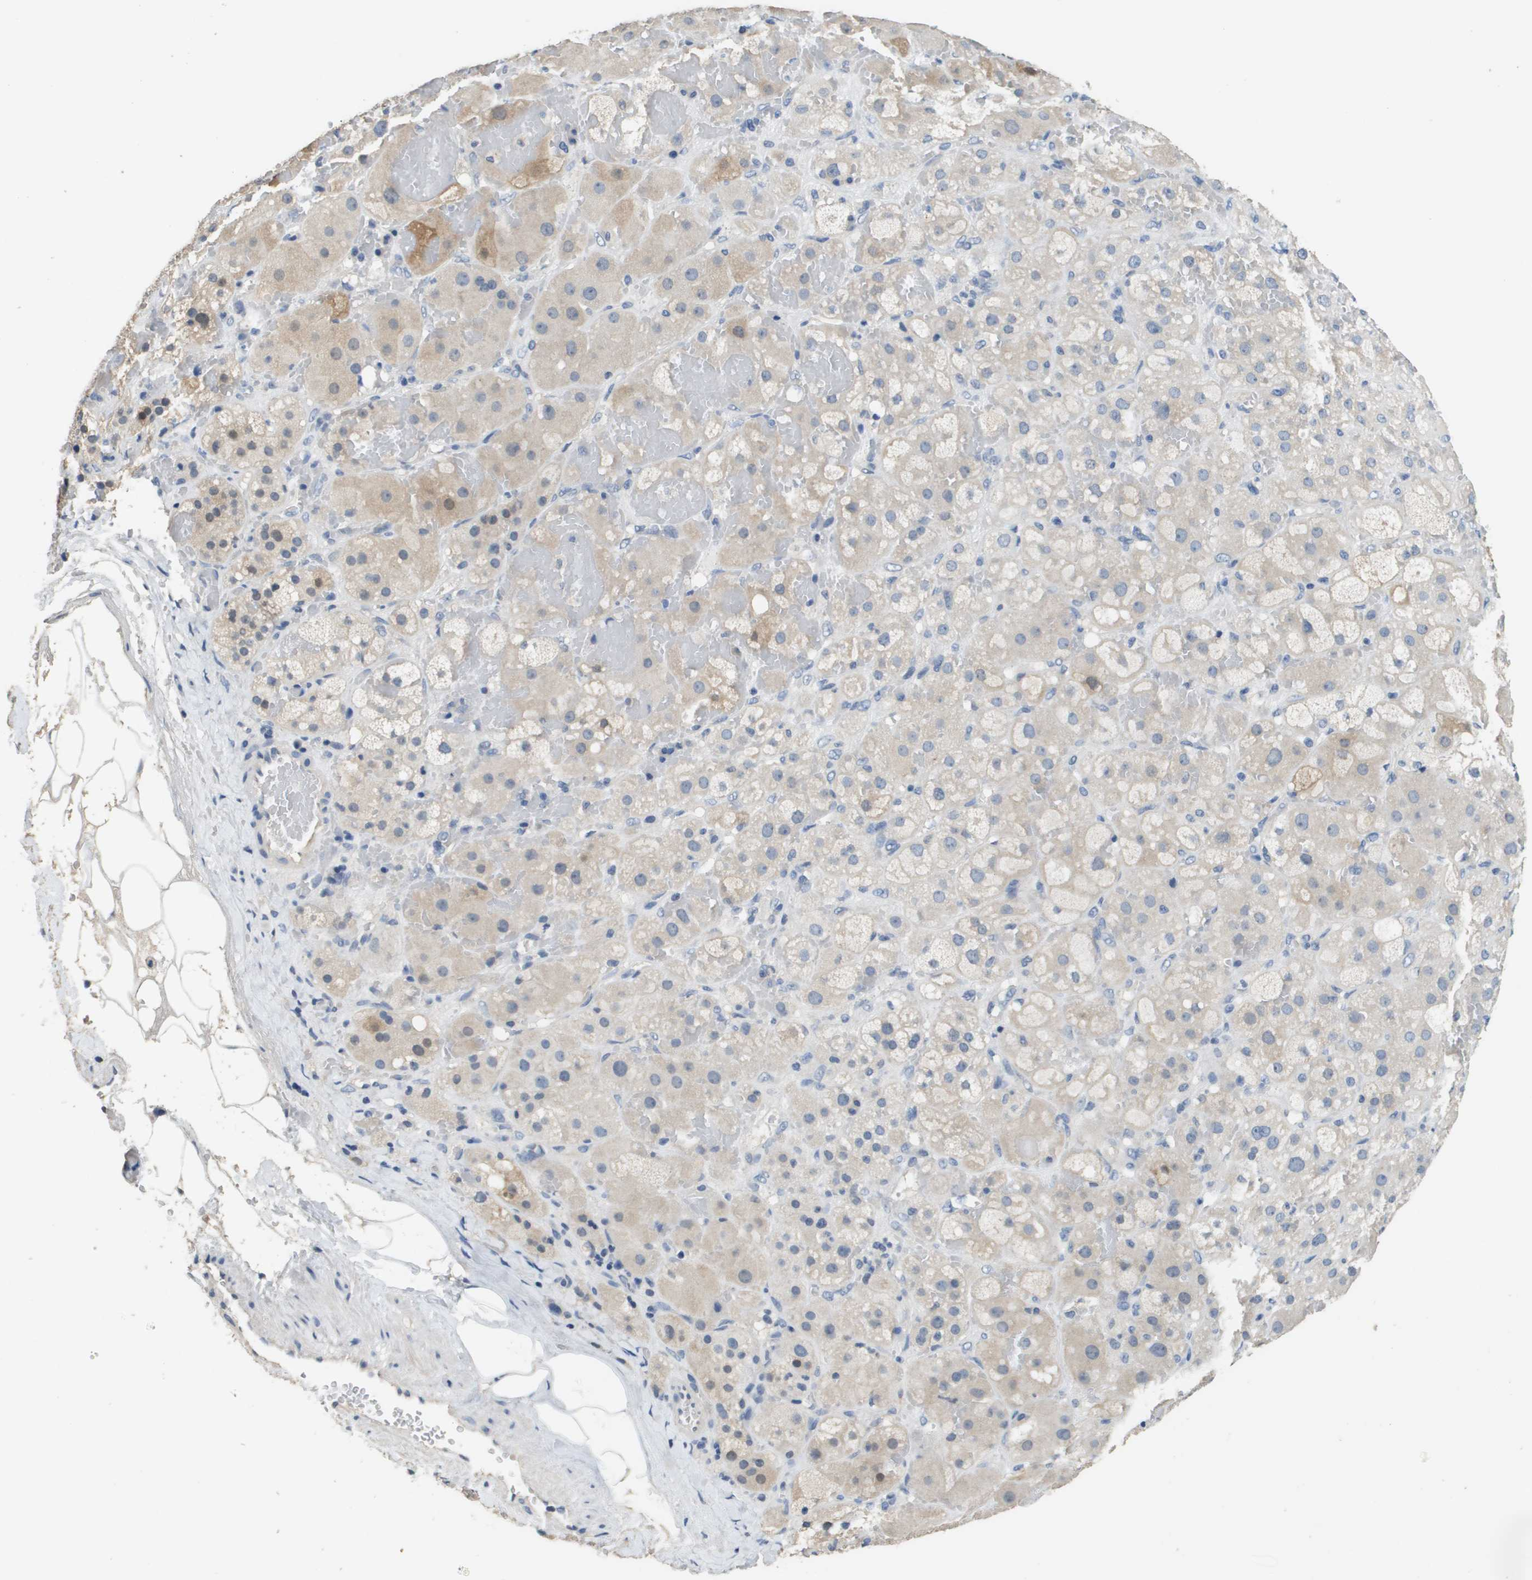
{"staining": {"intensity": "weak", "quantity": "<25%", "location": "cytoplasmic/membranous"}, "tissue": "adrenal gland", "cell_type": "Glandular cells", "image_type": "normal", "snomed": [{"axis": "morphology", "description": "Normal tissue, NOS"}, {"axis": "topography", "description": "Adrenal gland"}], "caption": "The image demonstrates no staining of glandular cells in unremarkable adrenal gland.", "gene": "MT3", "patient": {"sex": "female", "age": 47}}